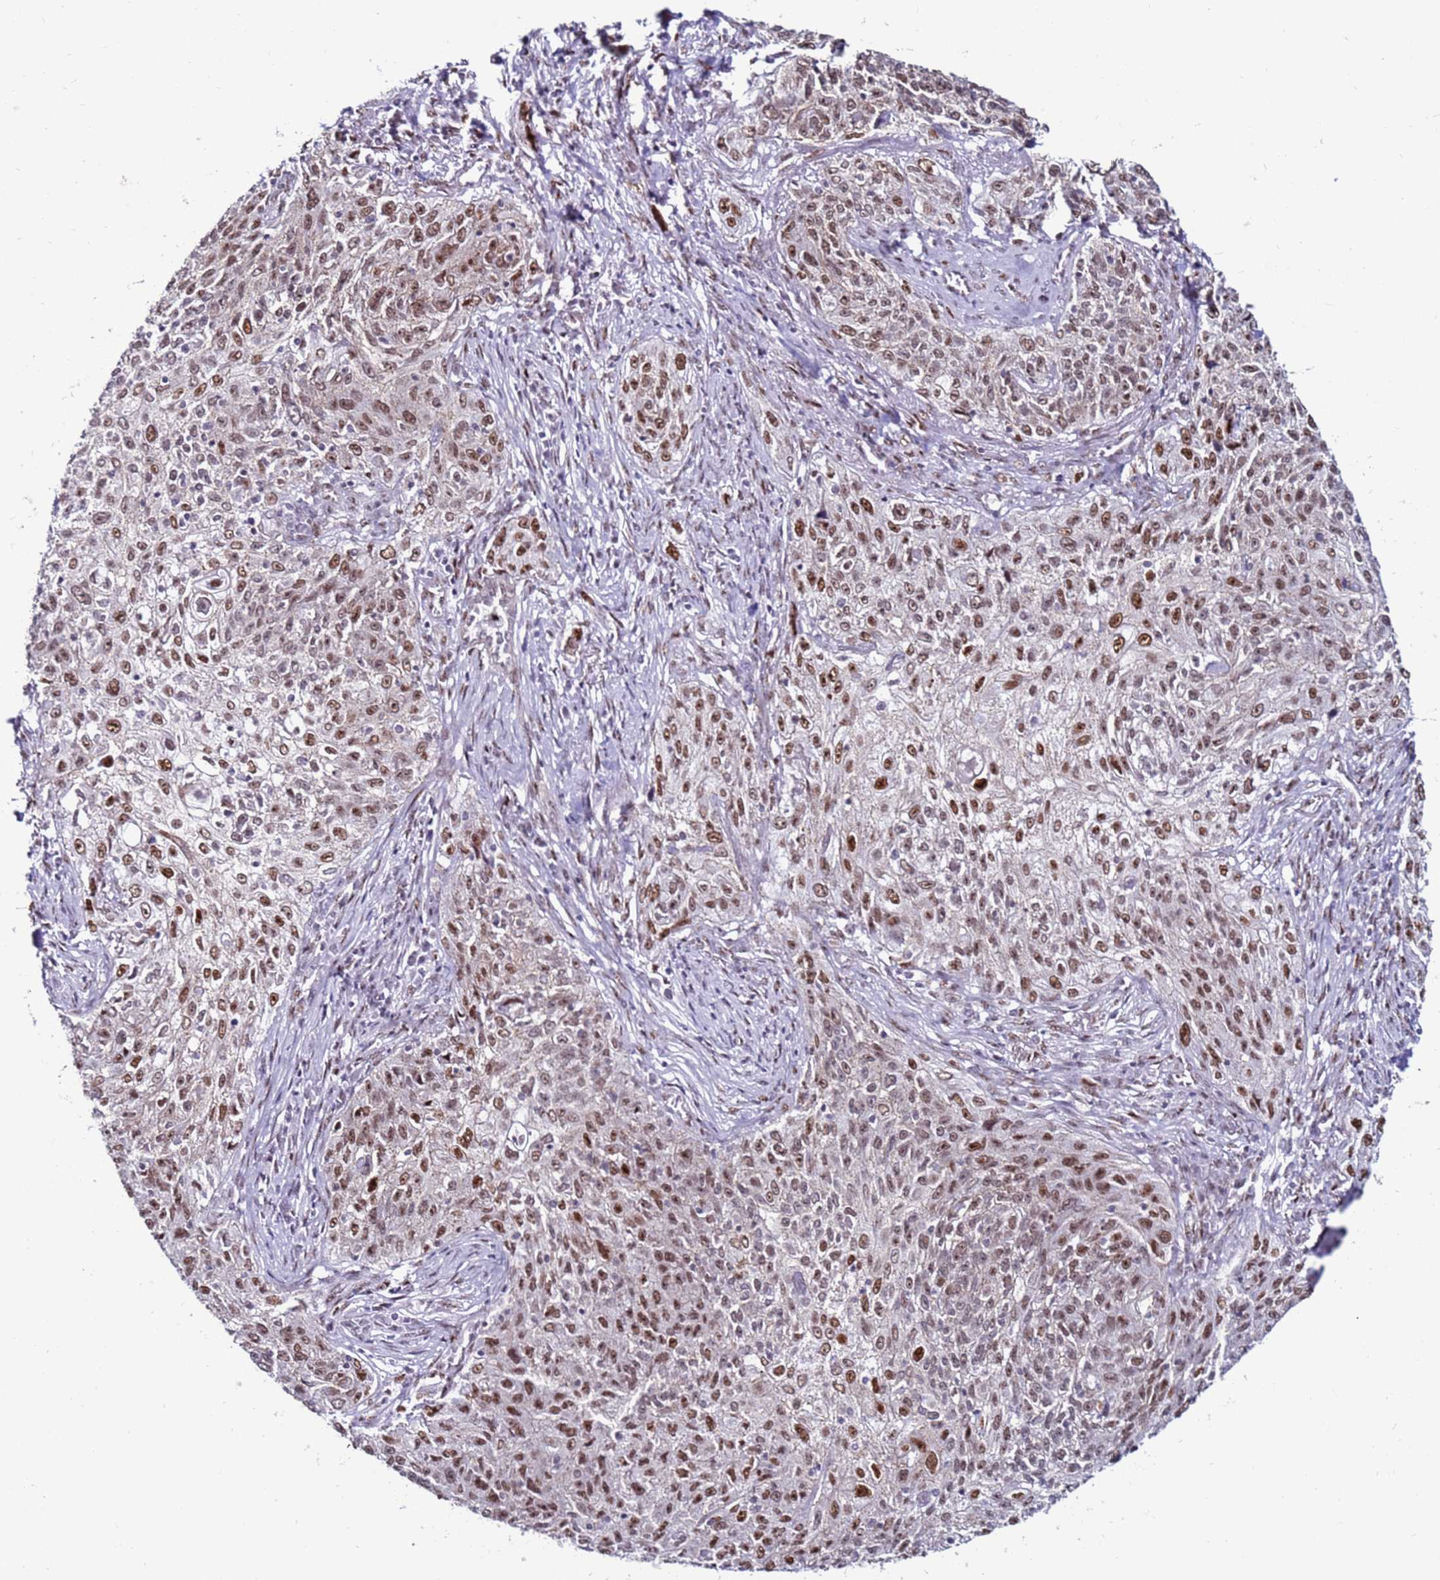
{"staining": {"intensity": "moderate", "quantity": ">75%", "location": "nuclear"}, "tissue": "lung cancer", "cell_type": "Tumor cells", "image_type": "cancer", "snomed": [{"axis": "morphology", "description": "Squamous cell carcinoma, NOS"}, {"axis": "topography", "description": "Lung"}], "caption": "Lung squamous cell carcinoma stained for a protein (brown) shows moderate nuclear positive expression in about >75% of tumor cells.", "gene": "KPNA4", "patient": {"sex": "female", "age": 69}}